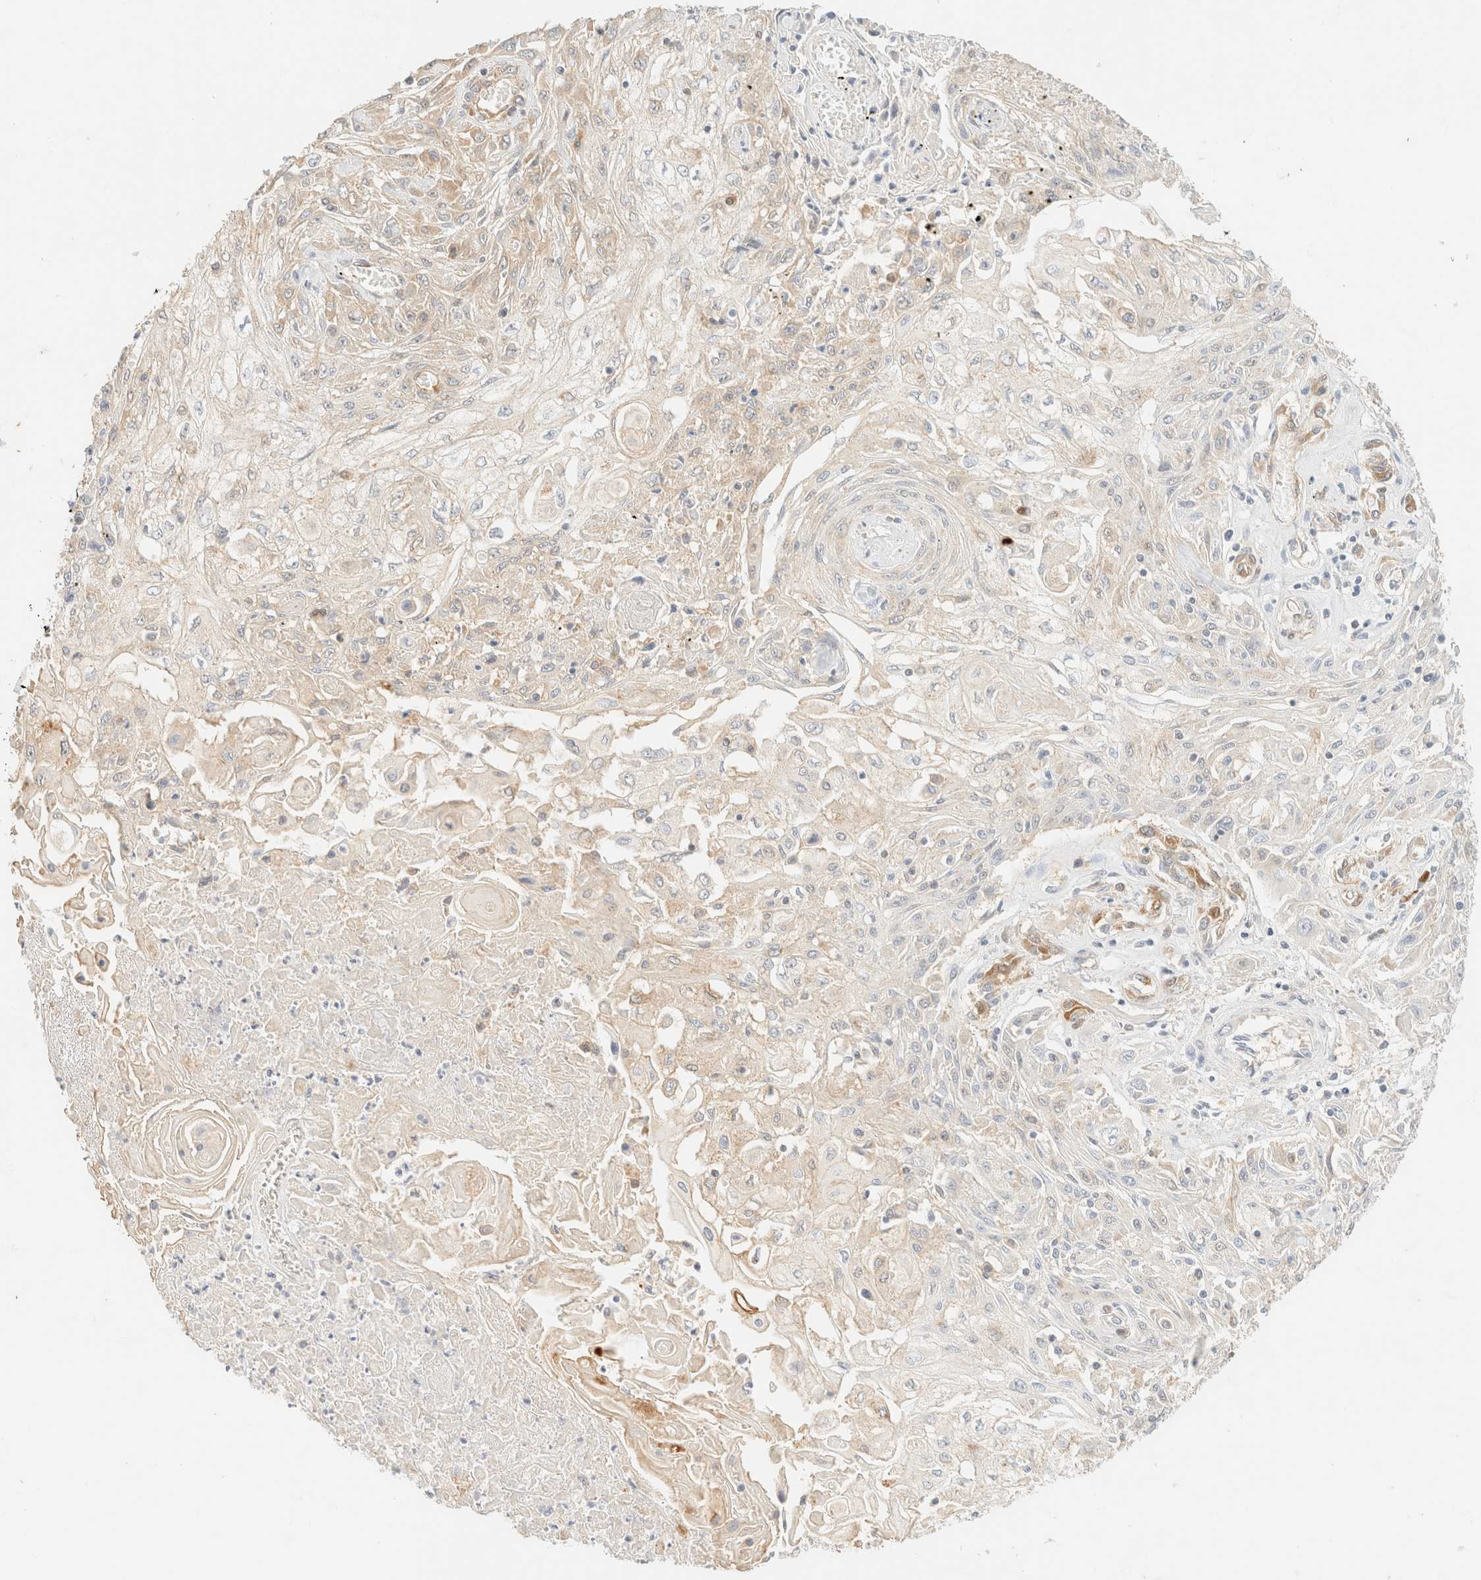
{"staining": {"intensity": "weak", "quantity": "<25%", "location": "cytoplasmic/membranous"}, "tissue": "skin cancer", "cell_type": "Tumor cells", "image_type": "cancer", "snomed": [{"axis": "morphology", "description": "Squamous cell carcinoma, NOS"}, {"axis": "morphology", "description": "Squamous cell carcinoma, metastatic, NOS"}, {"axis": "topography", "description": "Skin"}, {"axis": "topography", "description": "Lymph node"}], "caption": "The image displays no staining of tumor cells in skin cancer (squamous cell carcinoma).", "gene": "FHOD1", "patient": {"sex": "male", "age": 75}}